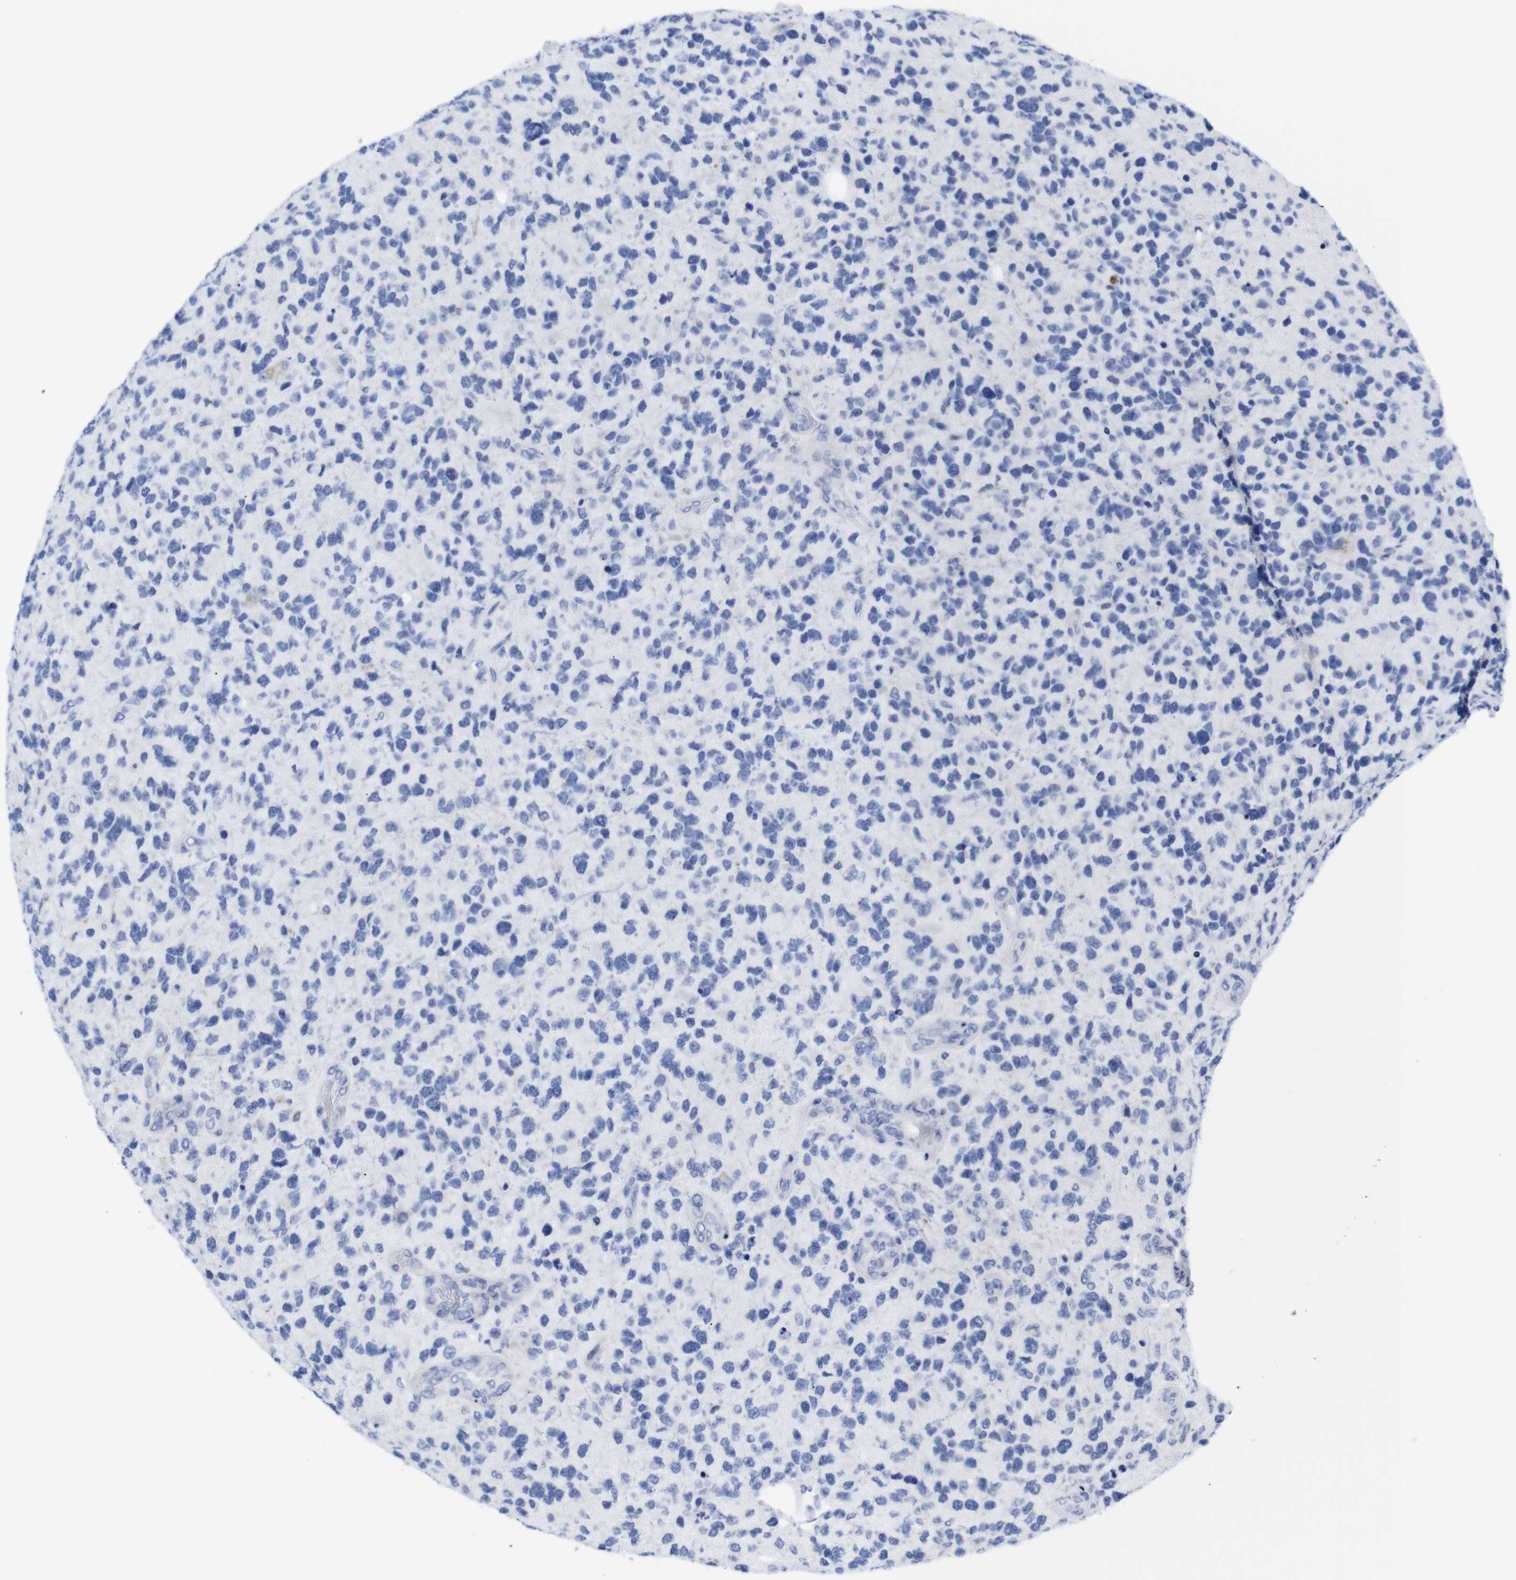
{"staining": {"intensity": "negative", "quantity": "none", "location": "none"}, "tissue": "glioma", "cell_type": "Tumor cells", "image_type": "cancer", "snomed": [{"axis": "morphology", "description": "Glioma, malignant, High grade"}, {"axis": "topography", "description": "Brain"}], "caption": "This is a photomicrograph of IHC staining of malignant glioma (high-grade), which shows no expression in tumor cells.", "gene": "LRRC55", "patient": {"sex": "female", "age": 58}}